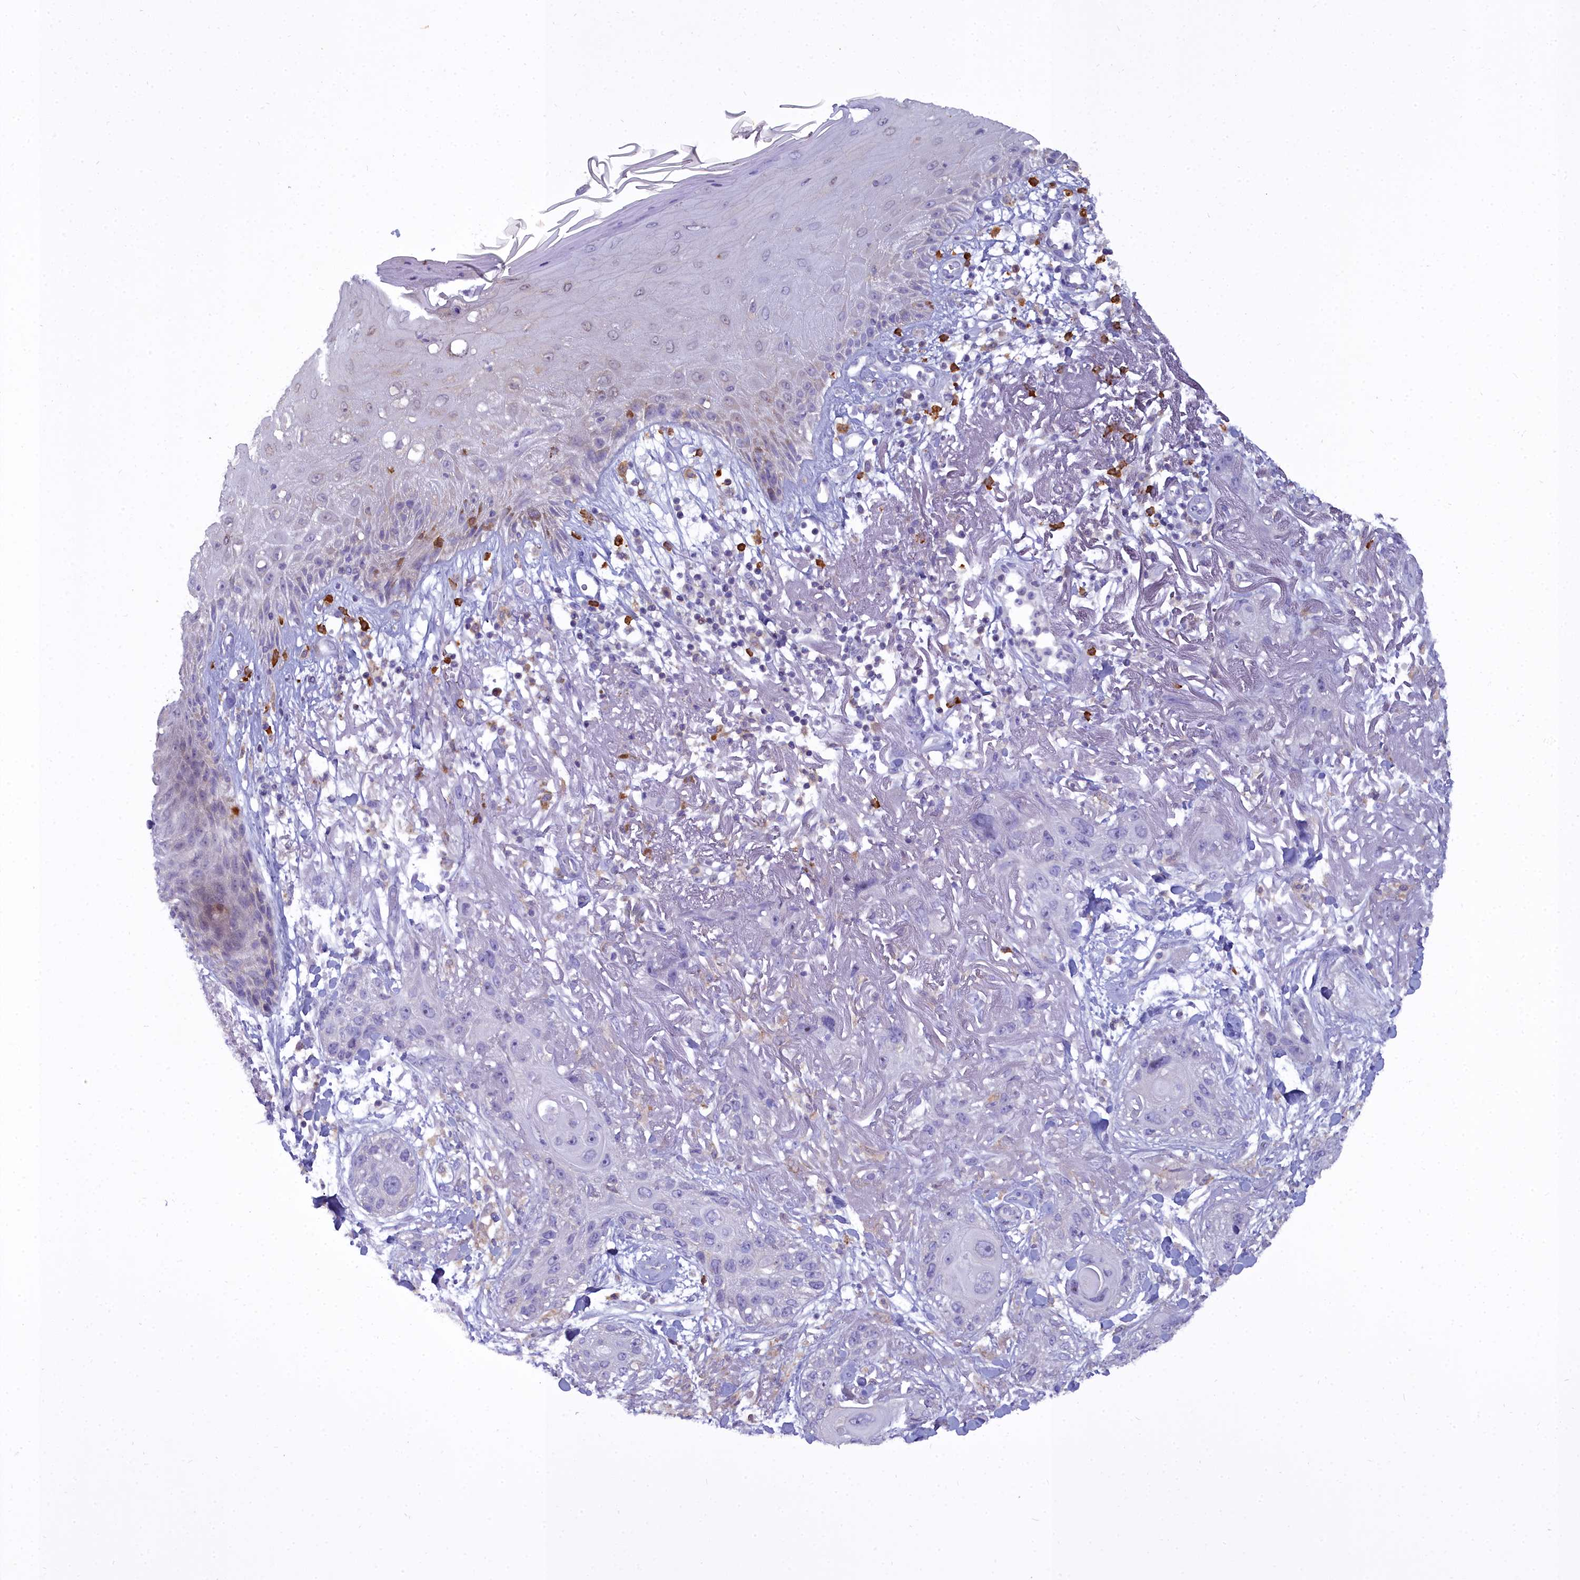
{"staining": {"intensity": "negative", "quantity": "none", "location": "none"}, "tissue": "skin cancer", "cell_type": "Tumor cells", "image_type": "cancer", "snomed": [{"axis": "morphology", "description": "Normal tissue, NOS"}, {"axis": "morphology", "description": "Squamous cell carcinoma, NOS"}, {"axis": "topography", "description": "Skin"}], "caption": "Tumor cells are negative for protein expression in human skin cancer (squamous cell carcinoma). Brightfield microscopy of IHC stained with DAB (brown) and hematoxylin (blue), captured at high magnification.", "gene": "BLNK", "patient": {"sex": "male", "age": 72}}